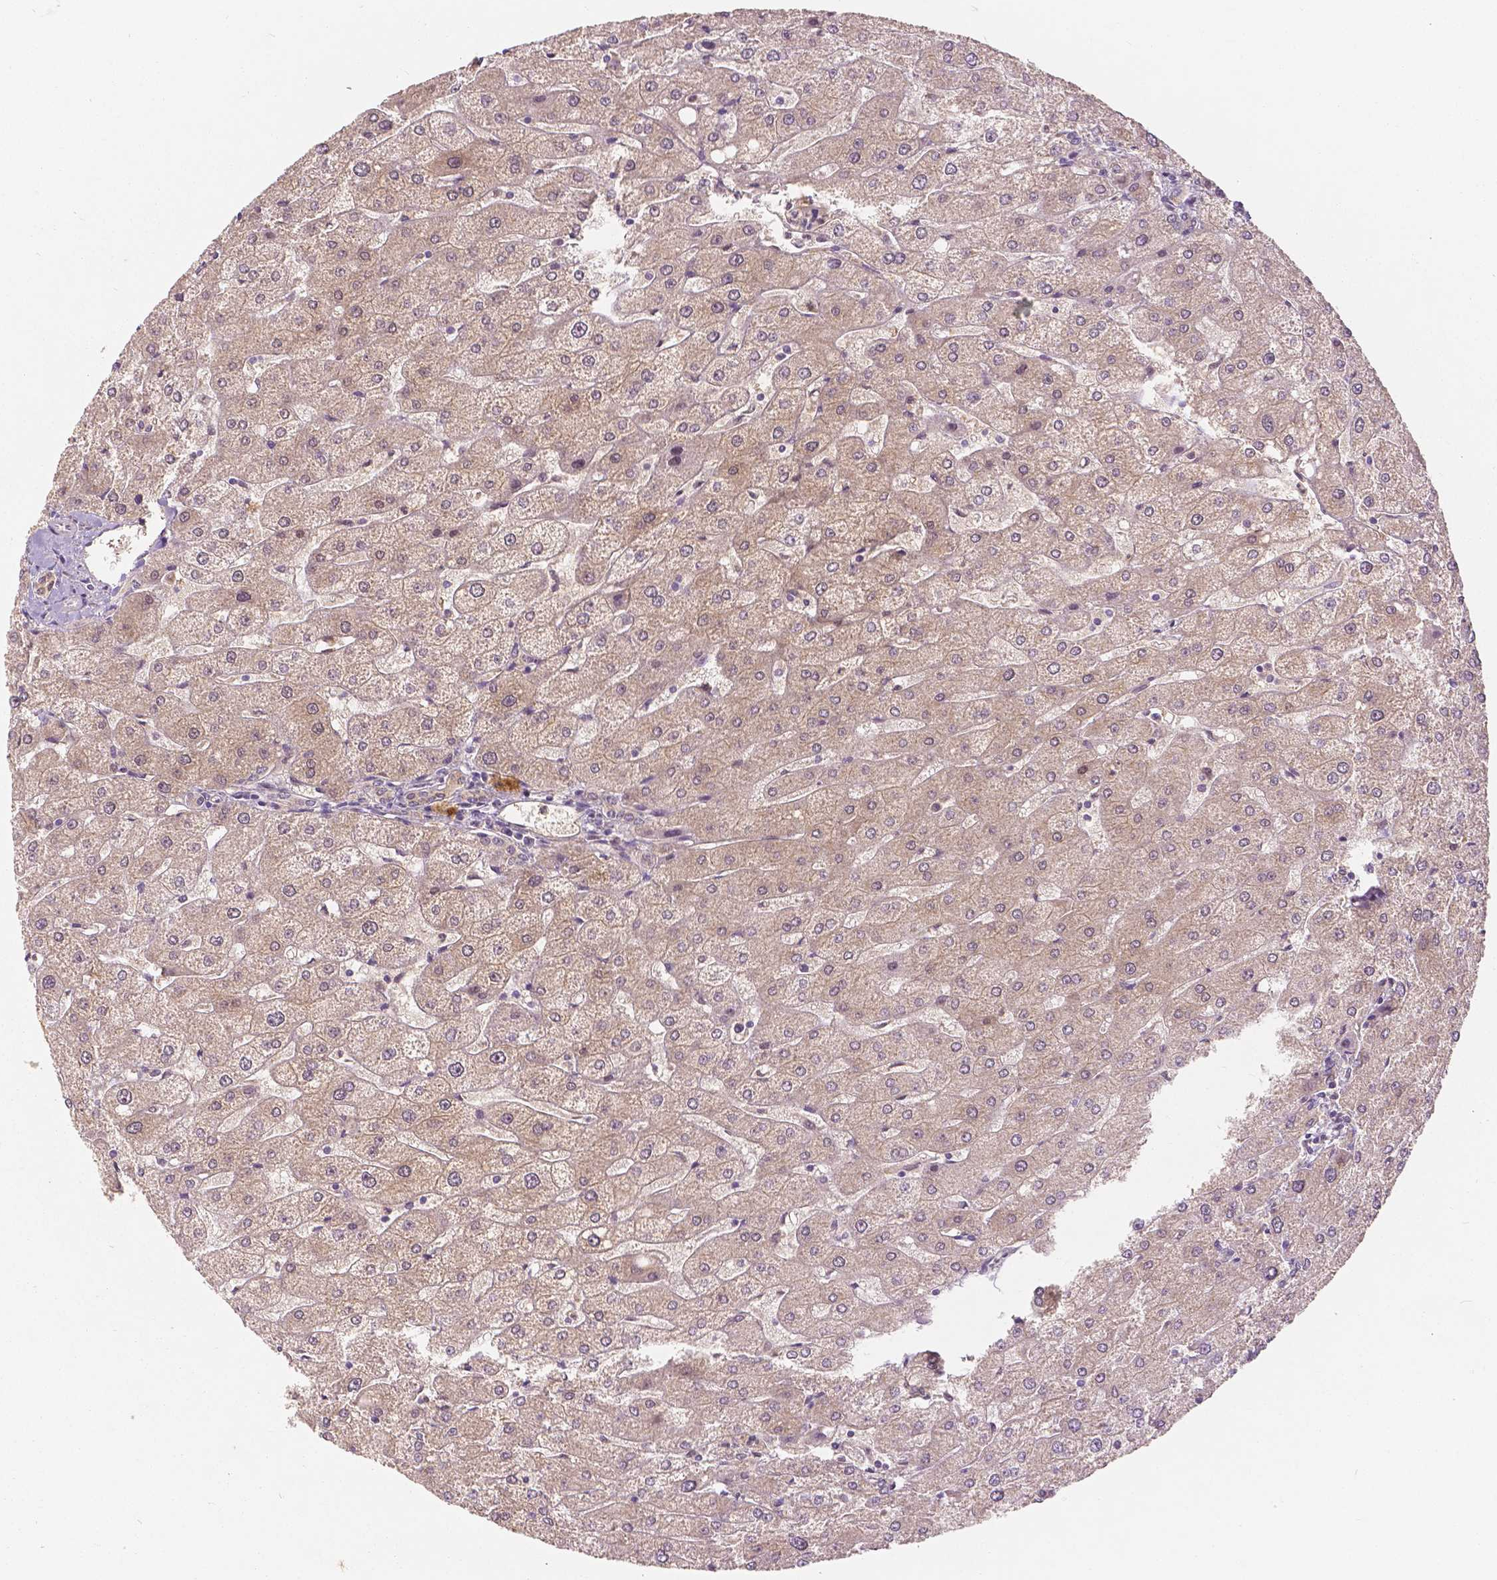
{"staining": {"intensity": "weak", "quantity": ">75%", "location": "cytoplasmic/membranous,nuclear"}, "tissue": "liver", "cell_type": "Cholangiocytes", "image_type": "normal", "snomed": [{"axis": "morphology", "description": "Normal tissue, NOS"}, {"axis": "topography", "description": "Liver"}], "caption": "Weak cytoplasmic/membranous,nuclear positivity is present in about >75% of cholangiocytes in benign liver.", "gene": "NAPRT", "patient": {"sex": "male", "age": 67}}